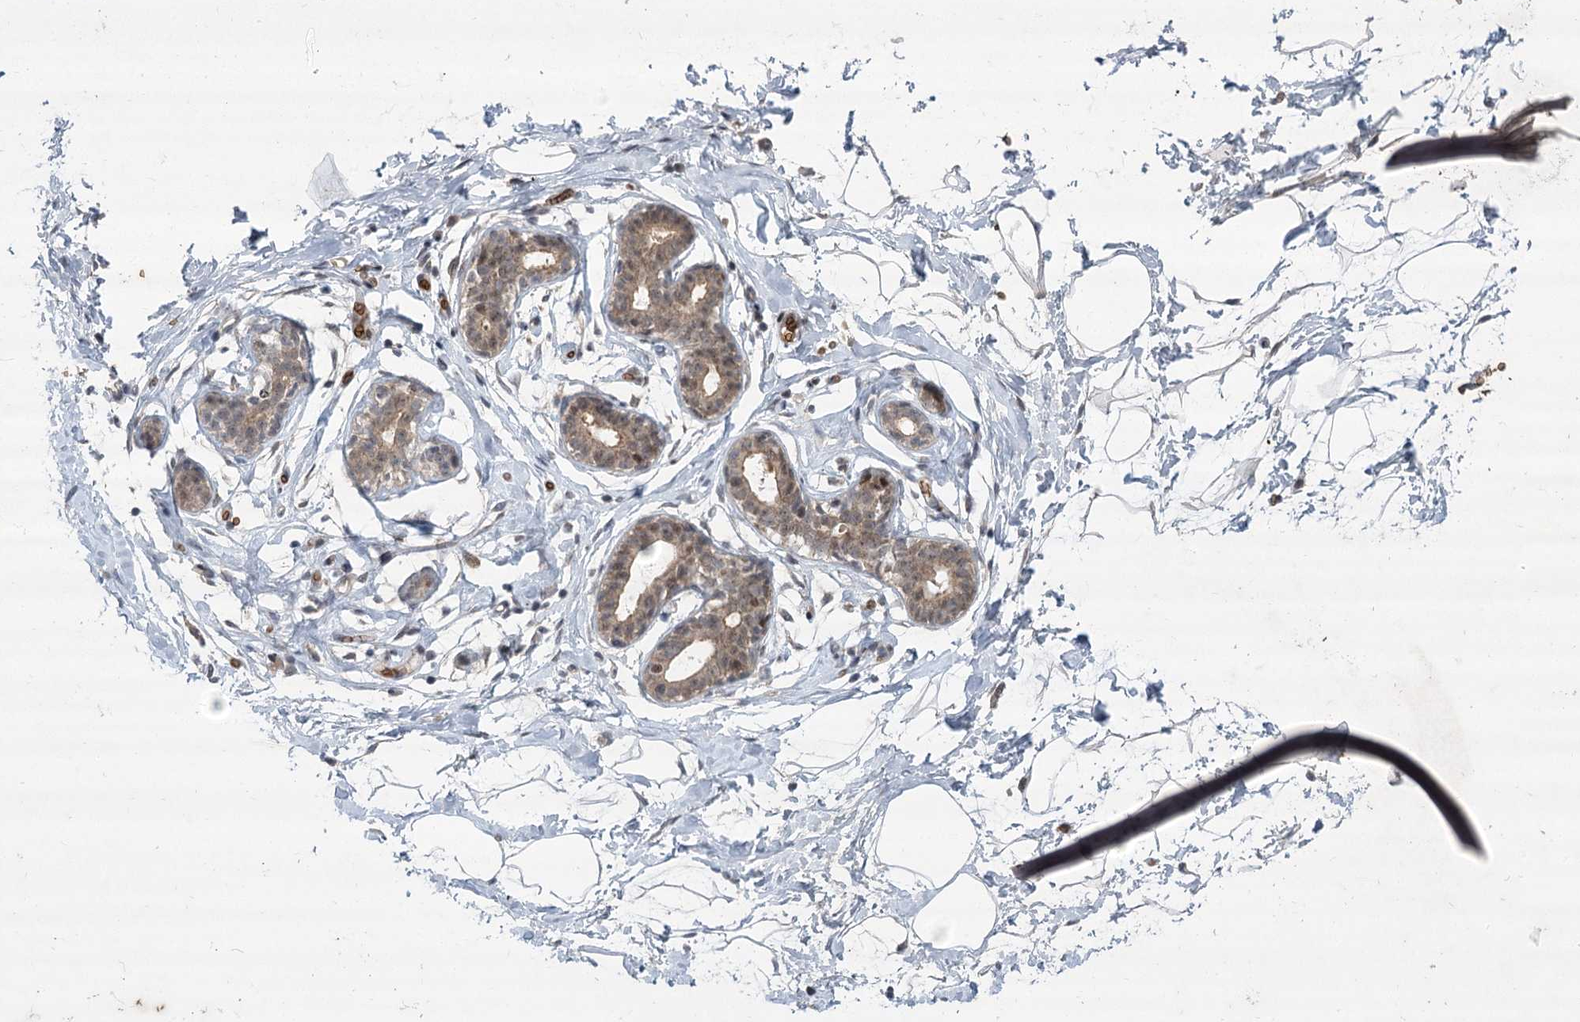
{"staining": {"intensity": "negative", "quantity": "none", "location": "none"}, "tissue": "breast", "cell_type": "Adipocytes", "image_type": "normal", "snomed": [{"axis": "morphology", "description": "Normal tissue, NOS"}, {"axis": "topography", "description": "Breast"}], "caption": "Image shows no significant protein expression in adipocytes of benign breast.", "gene": "NSMCE4A", "patient": {"sex": "female", "age": 23}}